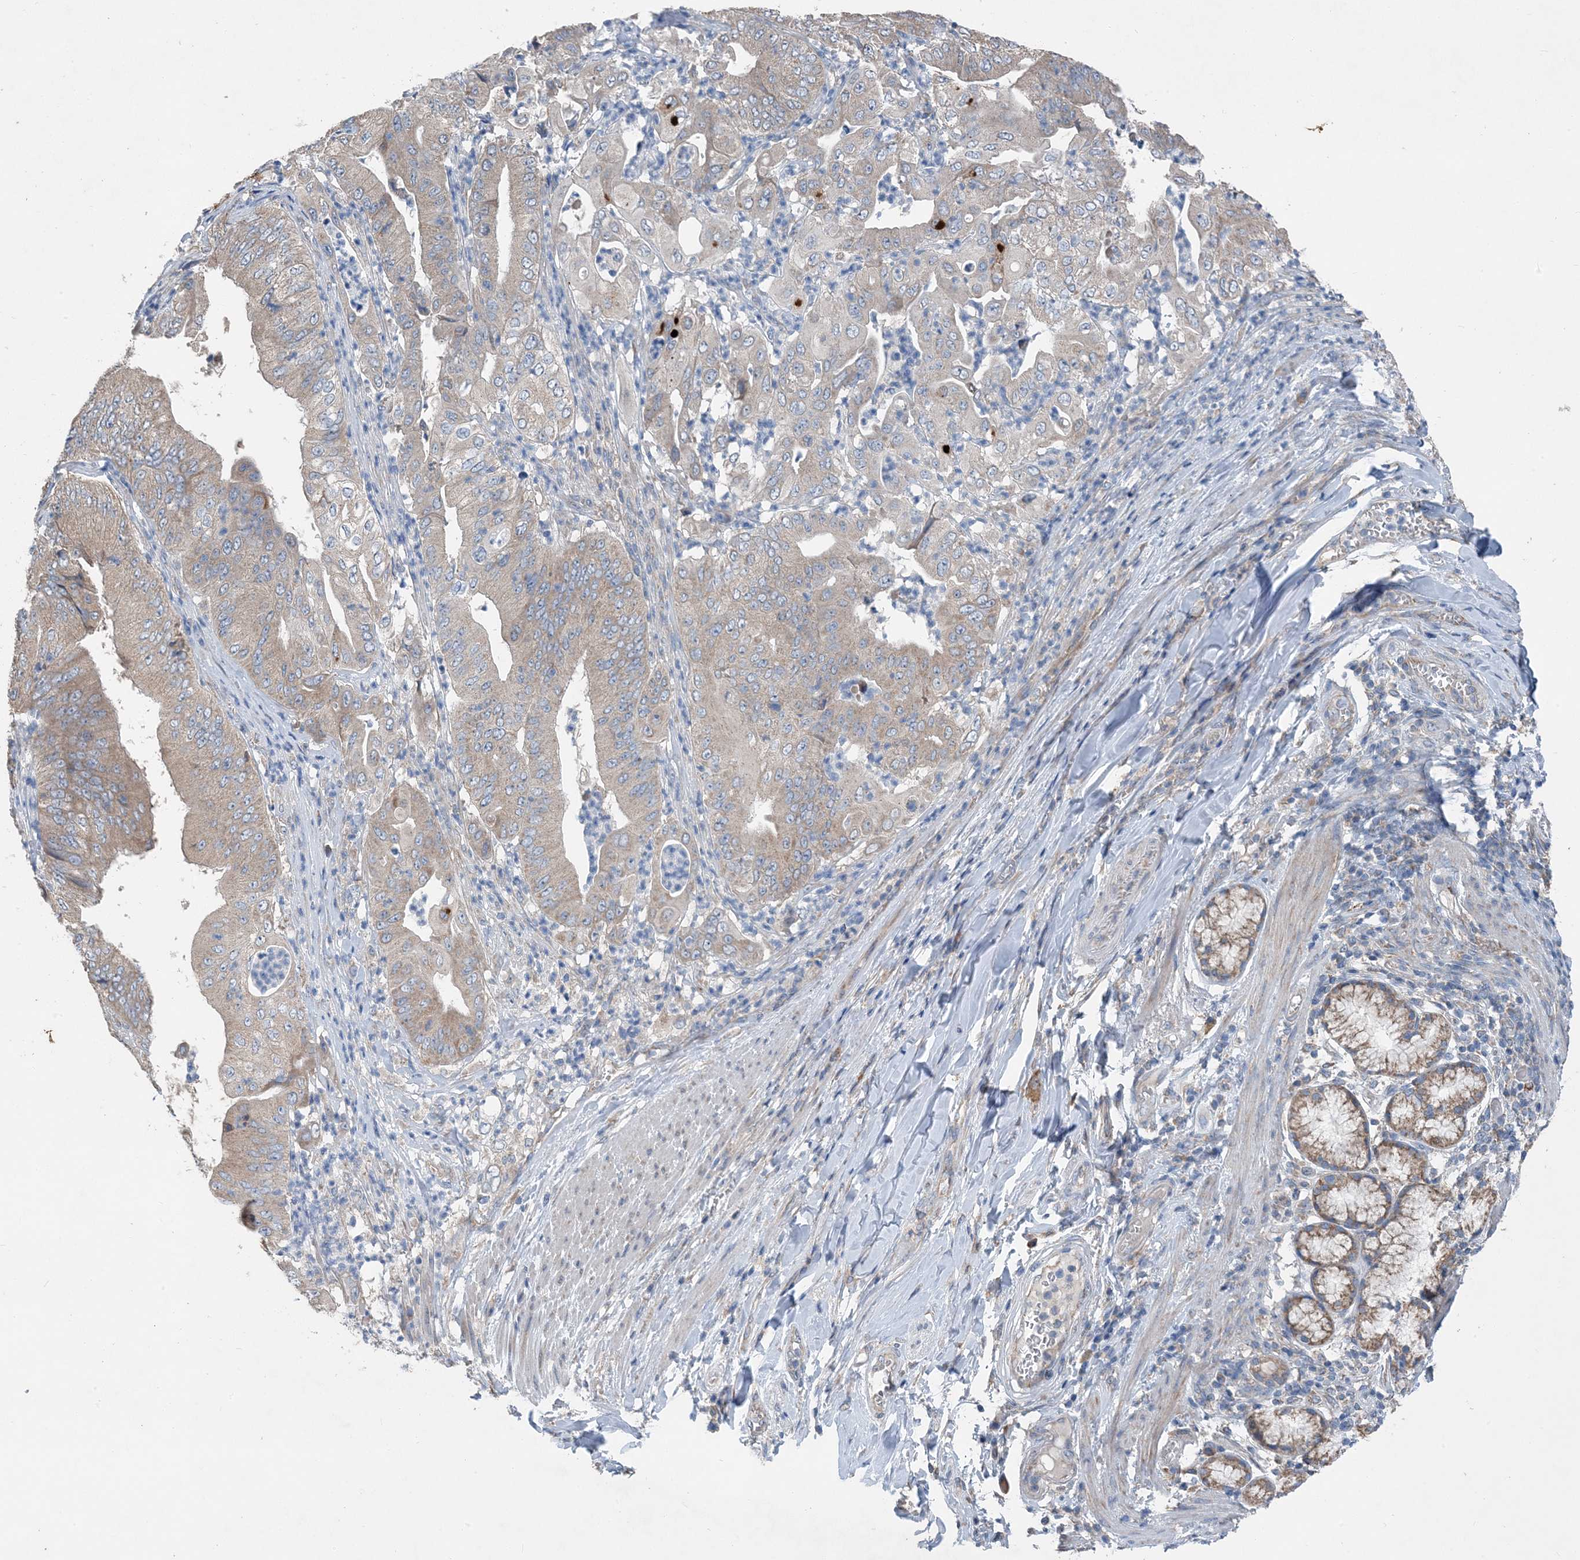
{"staining": {"intensity": "weak", "quantity": "25%-75%", "location": "cytoplasmic/membranous"}, "tissue": "pancreatic cancer", "cell_type": "Tumor cells", "image_type": "cancer", "snomed": [{"axis": "morphology", "description": "Adenocarcinoma, NOS"}, {"axis": "topography", "description": "Pancreas"}], "caption": "Approximately 25%-75% of tumor cells in adenocarcinoma (pancreatic) demonstrate weak cytoplasmic/membranous protein expression as visualized by brown immunohistochemical staining.", "gene": "DHX30", "patient": {"sex": "female", "age": 77}}